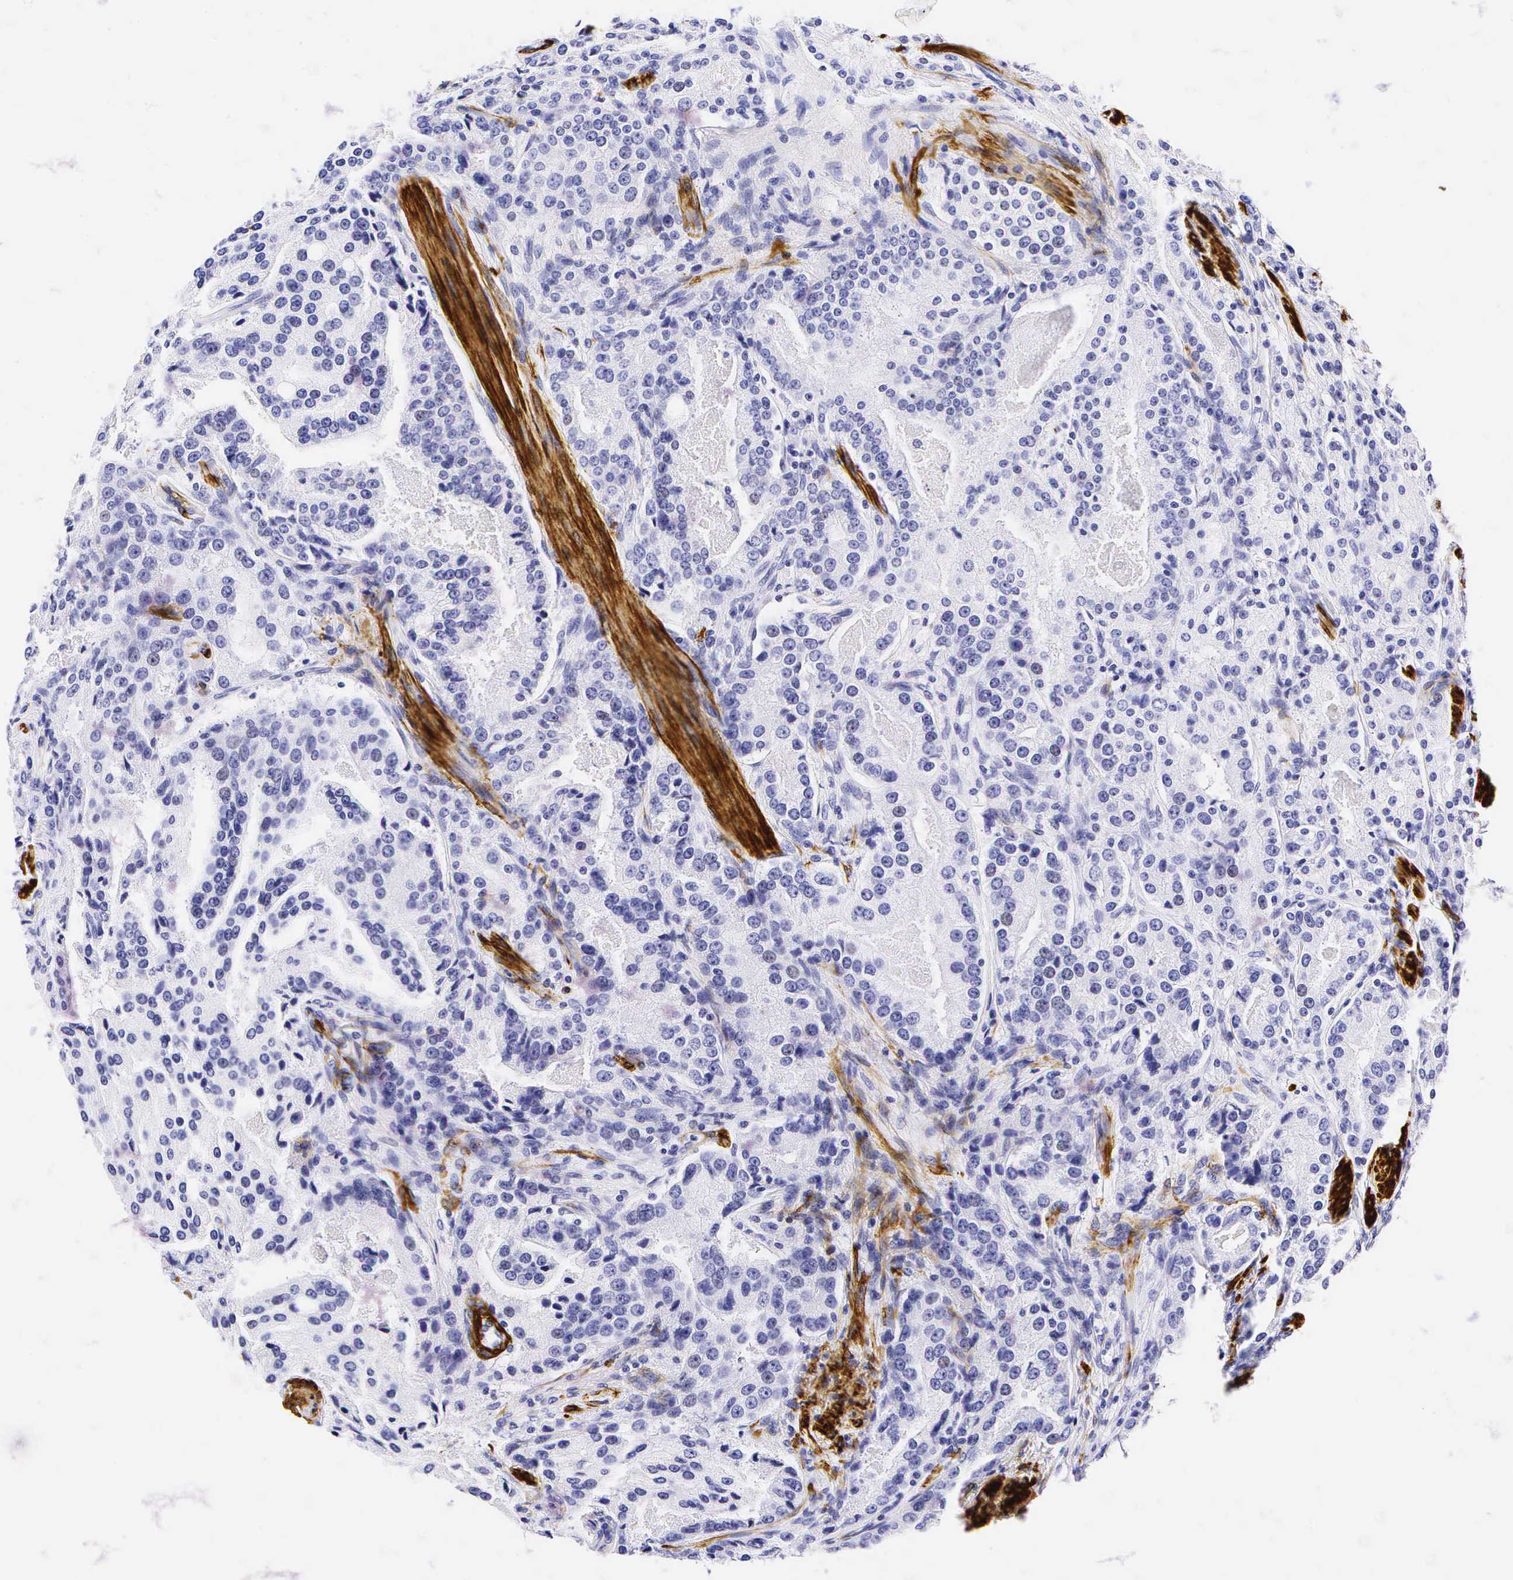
{"staining": {"intensity": "negative", "quantity": "none", "location": "none"}, "tissue": "prostate cancer", "cell_type": "Tumor cells", "image_type": "cancer", "snomed": [{"axis": "morphology", "description": "Adenocarcinoma, Medium grade"}, {"axis": "topography", "description": "Prostate"}], "caption": "This is an immunohistochemistry (IHC) image of human prostate cancer (adenocarcinoma (medium-grade)). There is no staining in tumor cells.", "gene": "CALD1", "patient": {"sex": "male", "age": 72}}